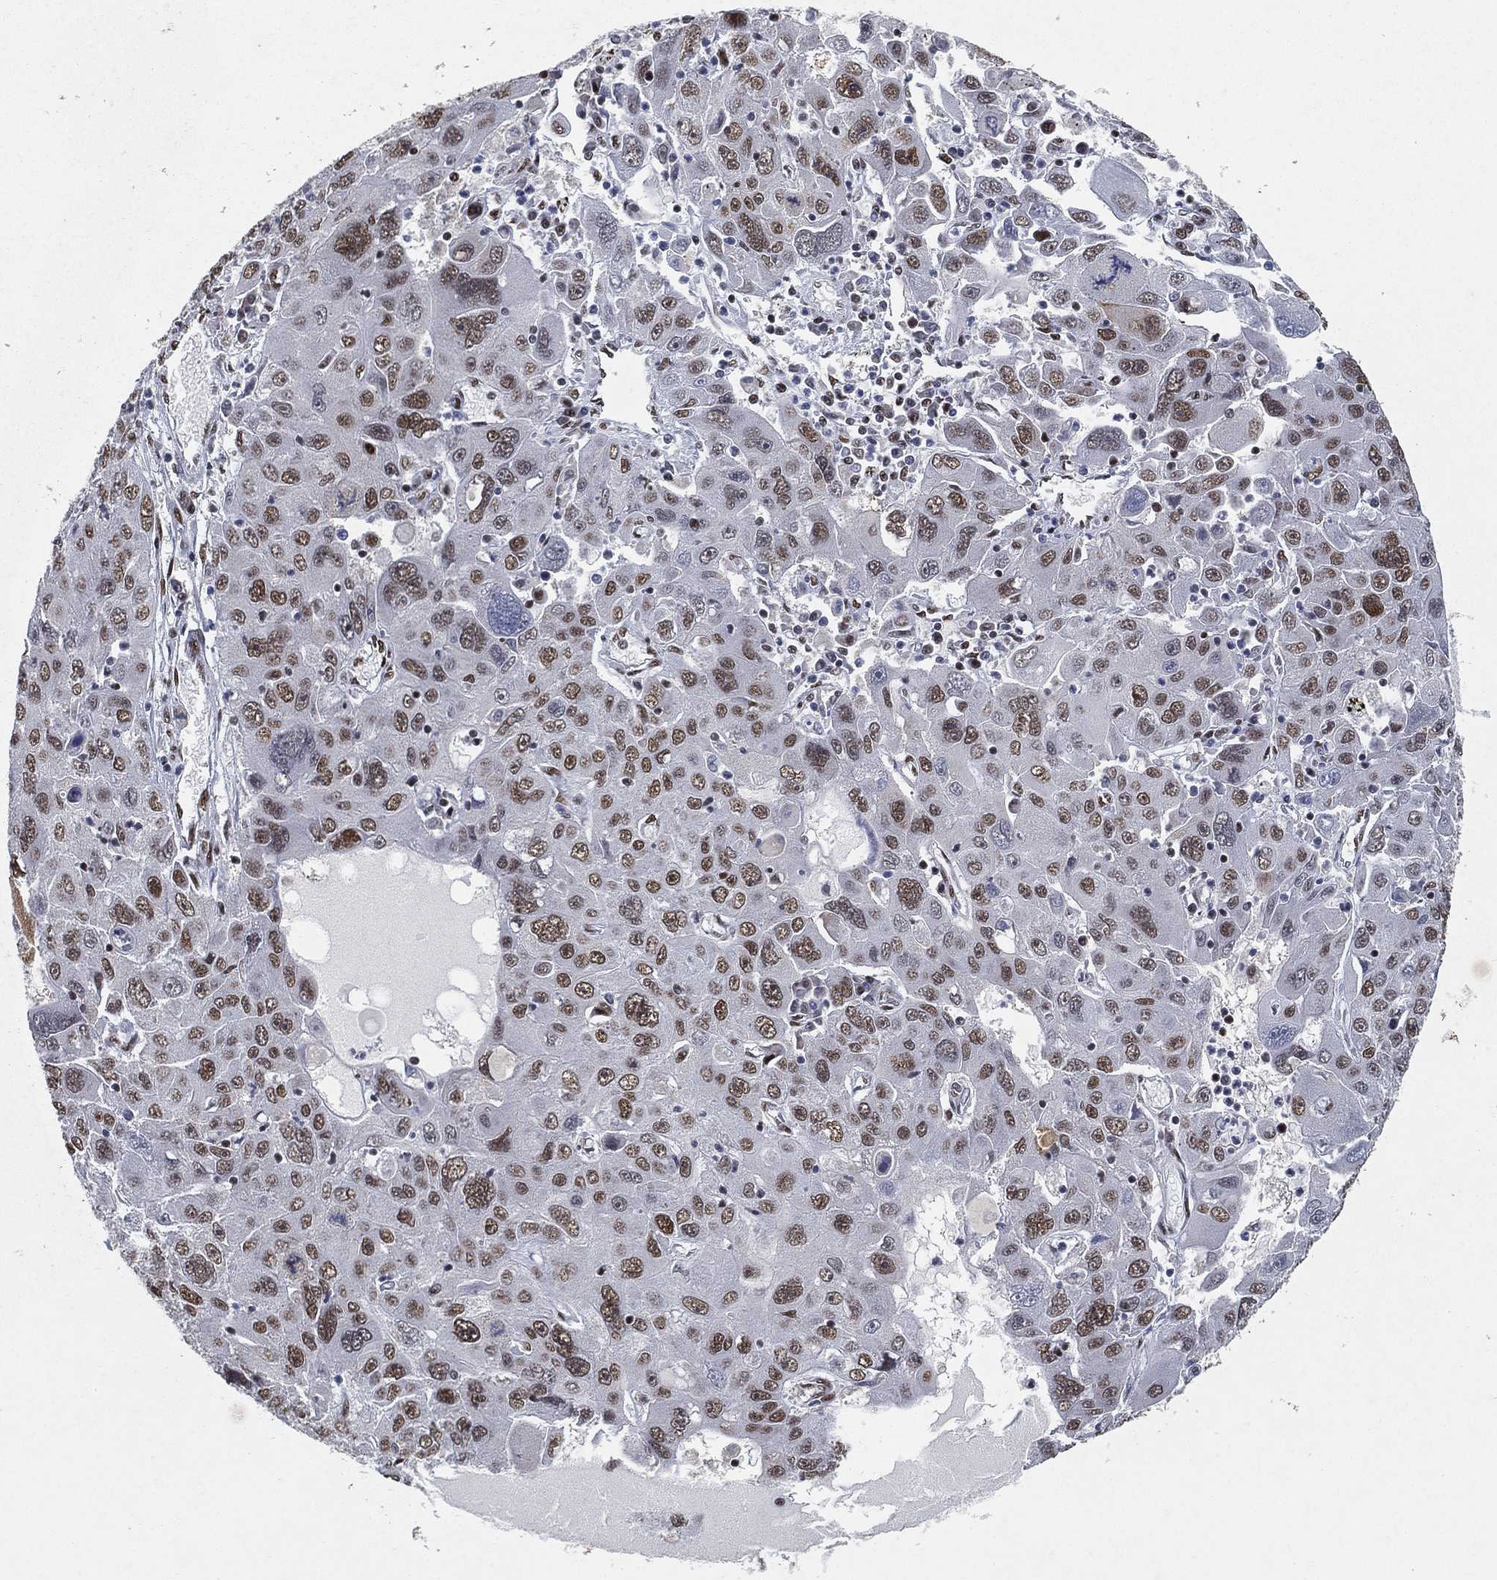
{"staining": {"intensity": "moderate", "quantity": ">75%", "location": "nuclear"}, "tissue": "stomach cancer", "cell_type": "Tumor cells", "image_type": "cancer", "snomed": [{"axis": "morphology", "description": "Adenocarcinoma, NOS"}, {"axis": "topography", "description": "Stomach"}], "caption": "Human stomach adenocarcinoma stained for a protein (brown) demonstrates moderate nuclear positive staining in about >75% of tumor cells.", "gene": "DDX27", "patient": {"sex": "male", "age": 56}}